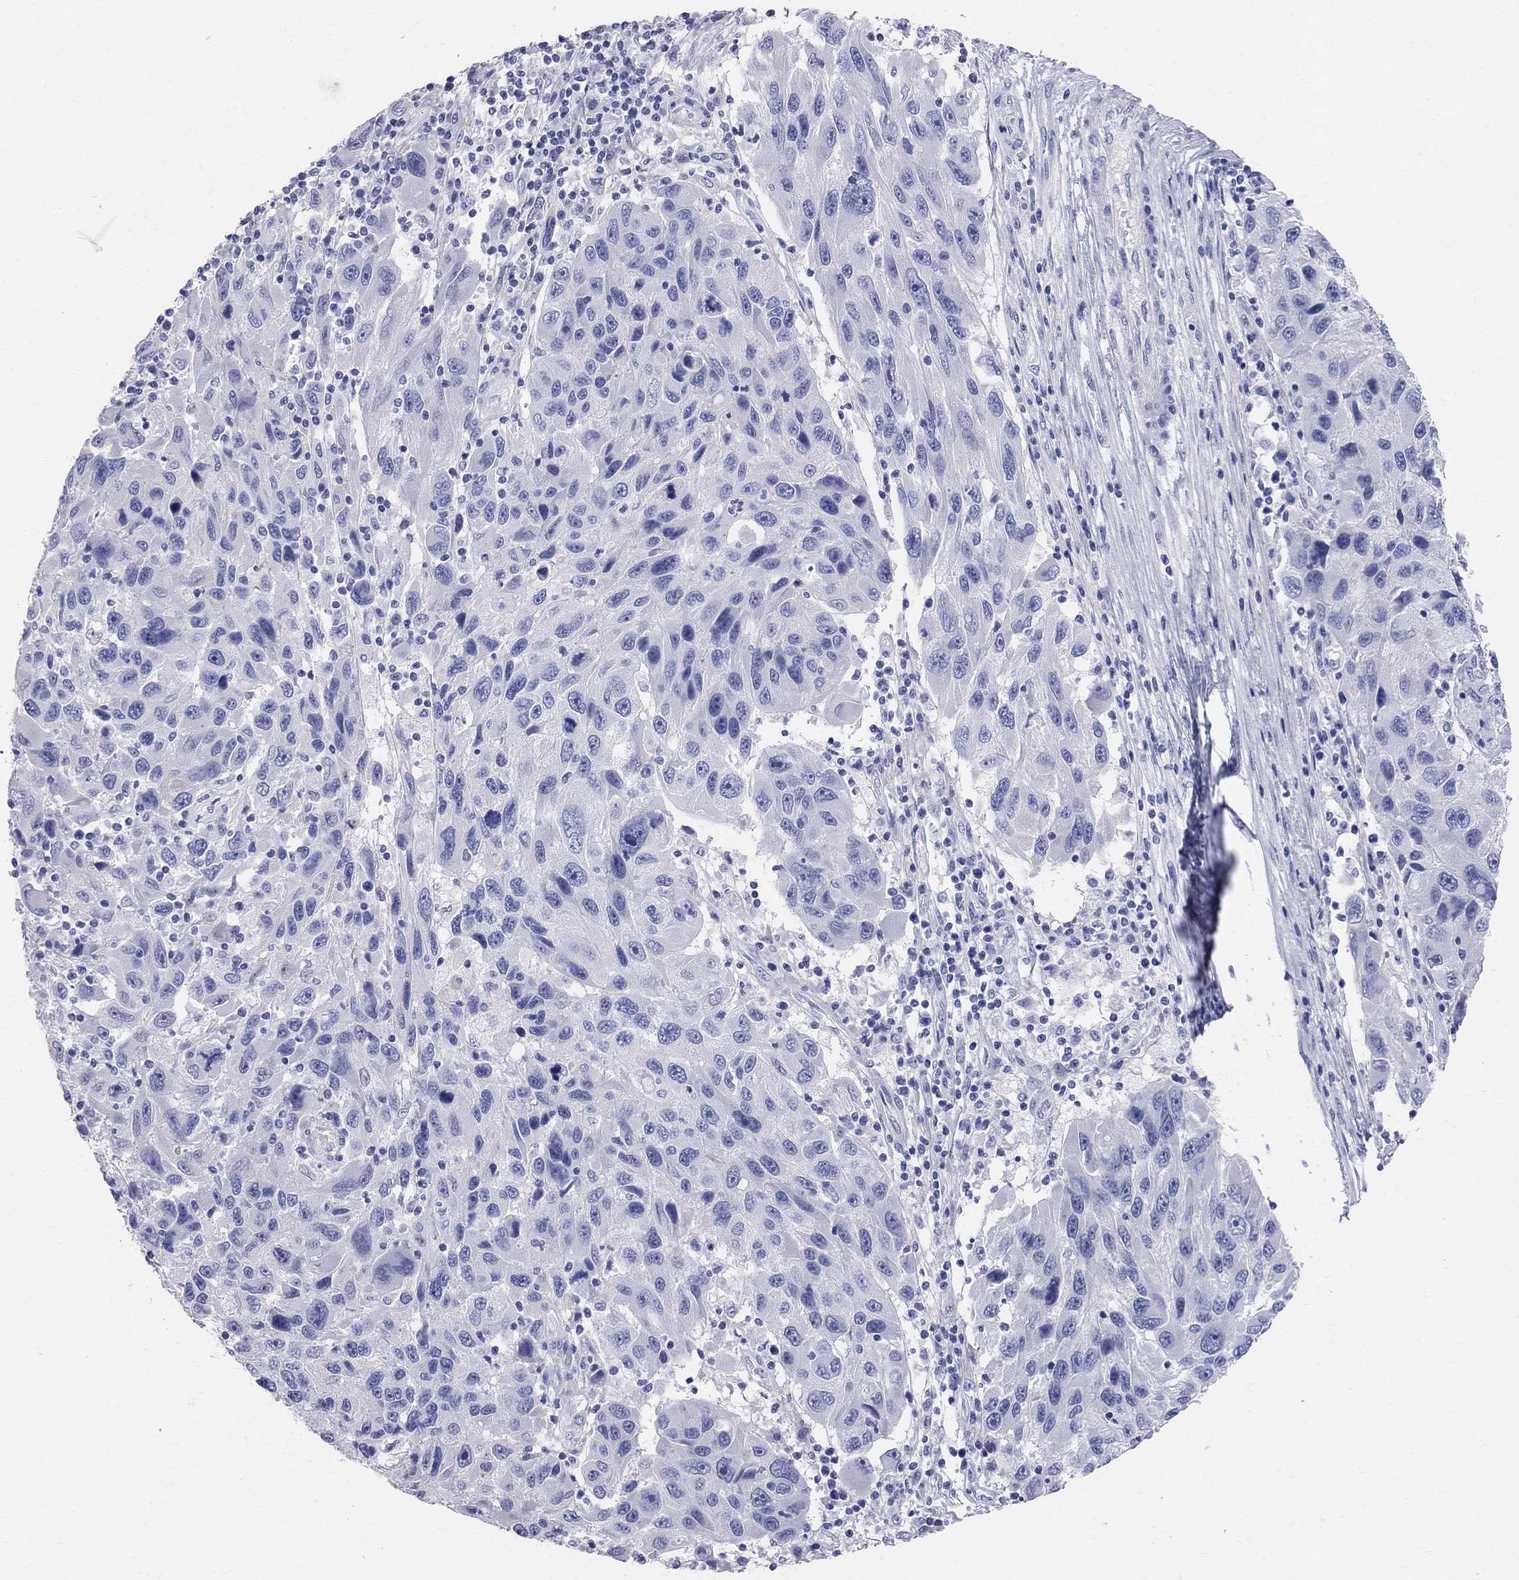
{"staining": {"intensity": "negative", "quantity": "none", "location": "none"}, "tissue": "melanoma", "cell_type": "Tumor cells", "image_type": "cancer", "snomed": [{"axis": "morphology", "description": "Malignant melanoma, NOS"}, {"axis": "topography", "description": "Skin"}], "caption": "Immunohistochemical staining of human malignant melanoma exhibits no significant expression in tumor cells. (DAB (3,3'-diaminobenzidine) immunohistochemistry with hematoxylin counter stain).", "gene": "AOX1", "patient": {"sex": "male", "age": 53}}